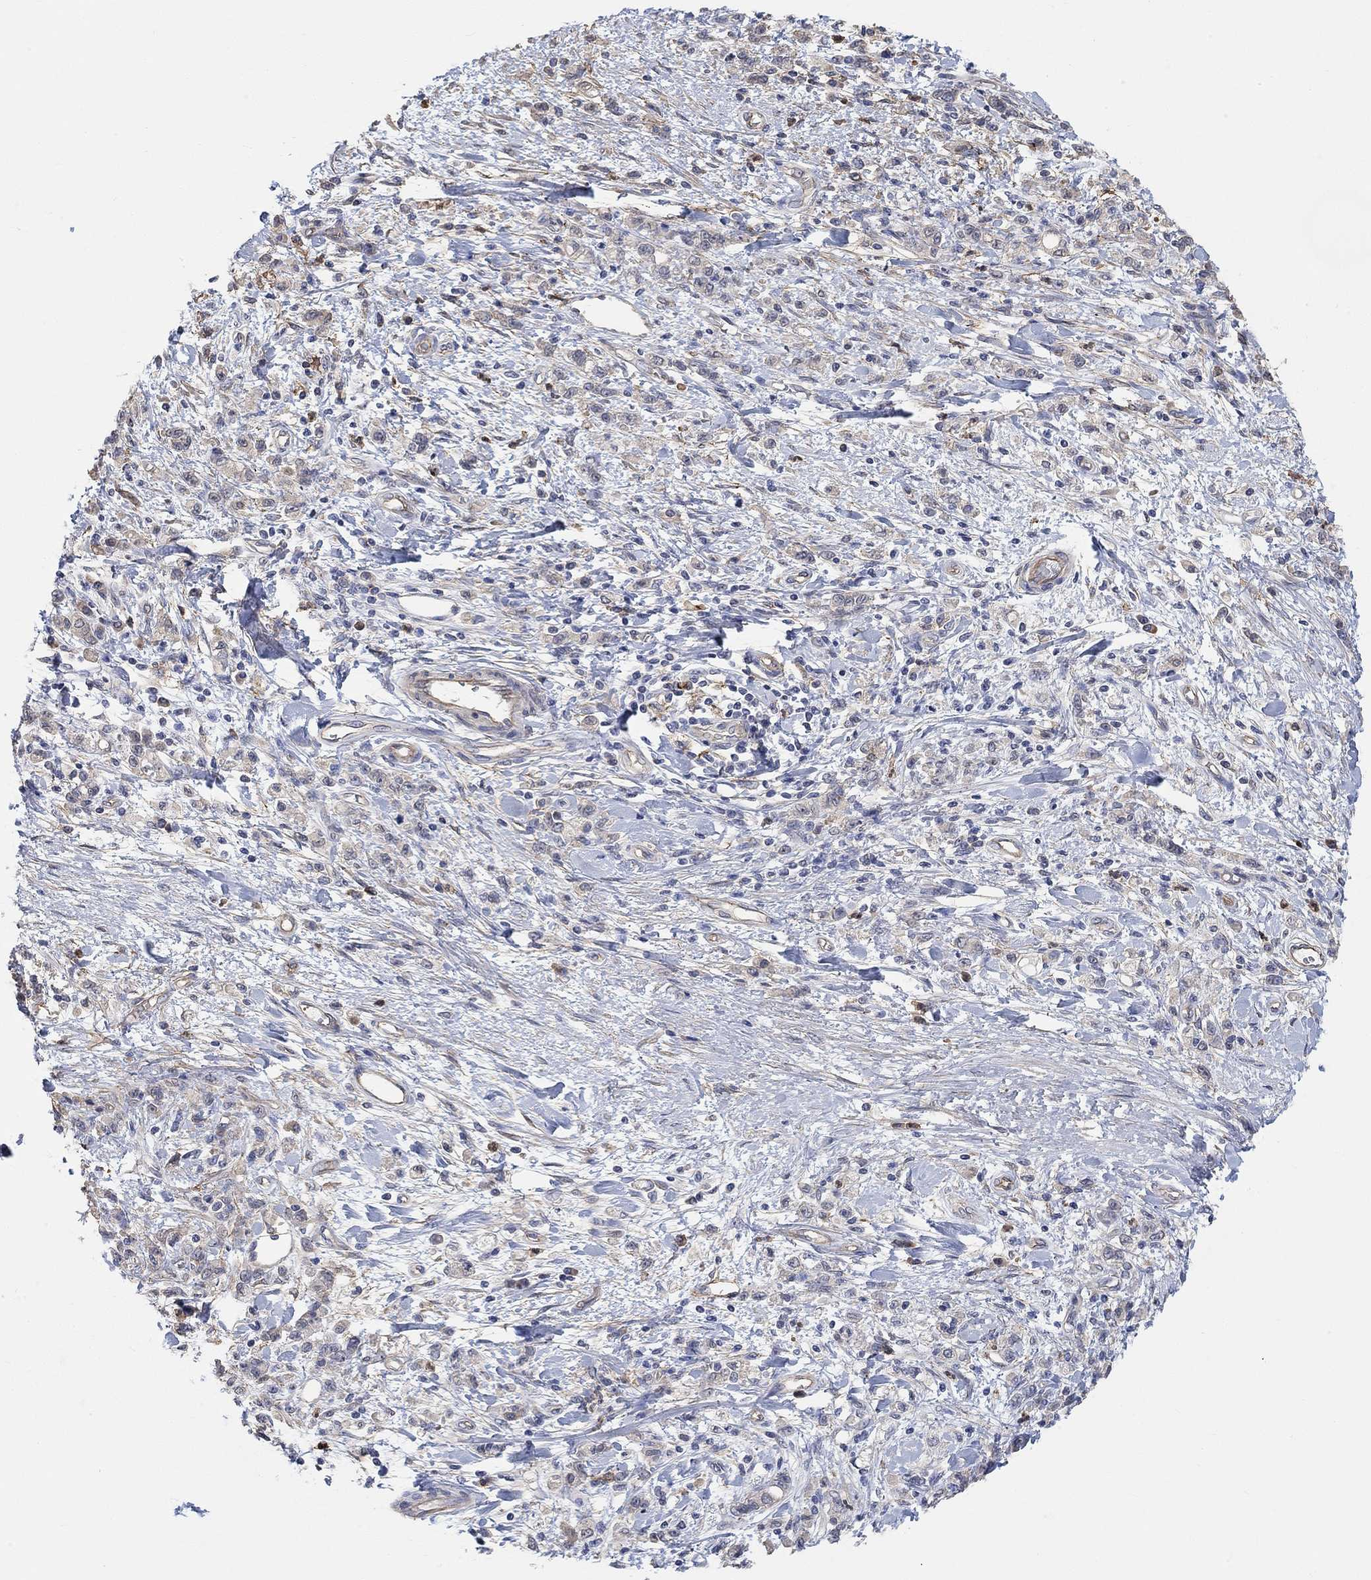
{"staining": {"intensity": "weak", "quantity": "25%-75%", "location": "cytoplasmic/membranous"}, "tissue": "stomach cancer", "cell_type": "Tumor cells", "image_type": "cancer", "snomed": [{"axis": "morphology", "description": "Adenocarcinoma, NOS"}, {"axis": "topography", "description": "Stomach"}], "caption": "Stomach cancer tissue exhibits weak cytoplasmic/membranous staining in approximately 25%-75% of tumor cells", "gene": "SYT16", "patient": {"sex": "male", "age": 77}}